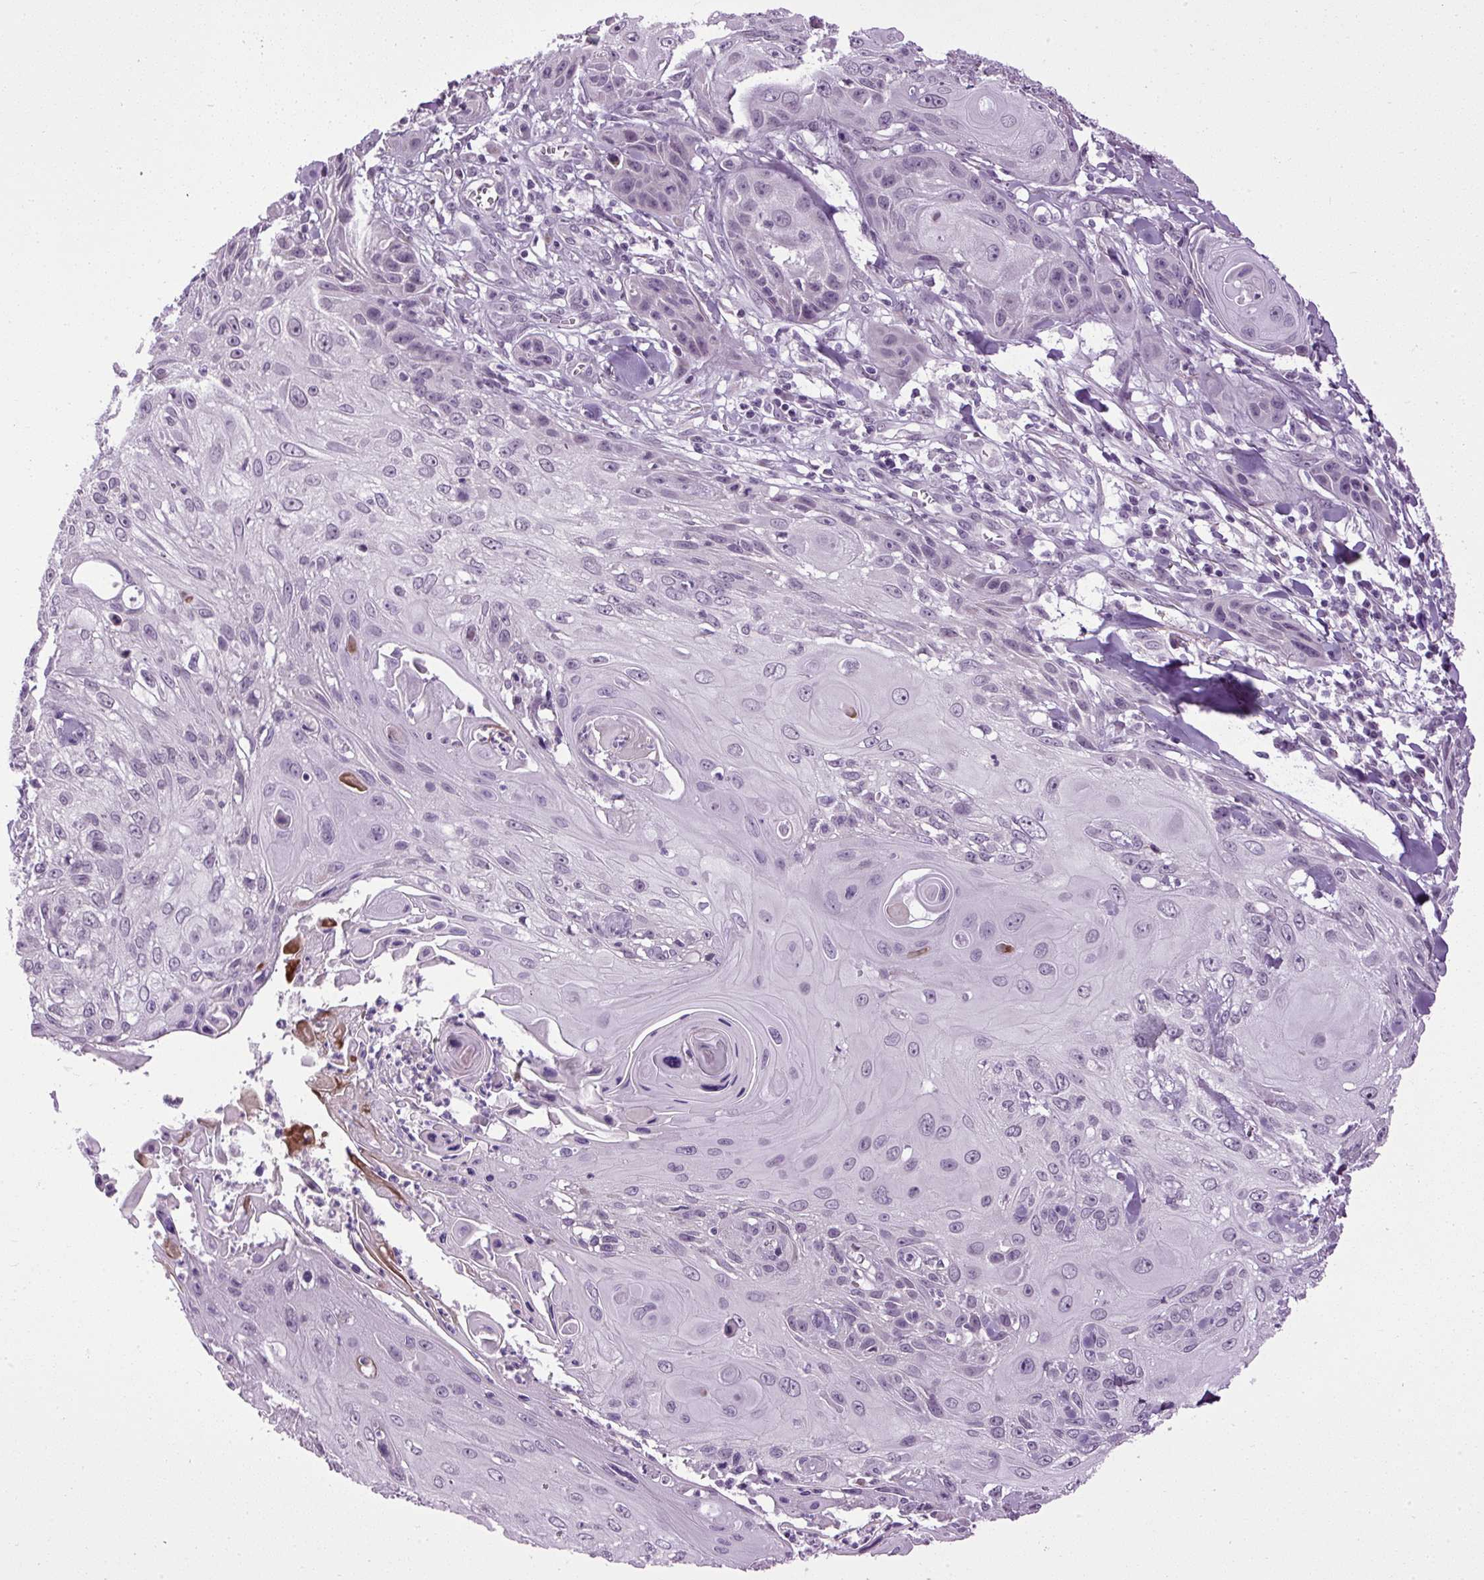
{"staining": {"intensity": "weak", "quantity": "<25%", "location": "nuclear"}, "tissue": "skin cancer", "cell_type": "Tumor cells", "image_type": "cancer", "snomed": [{"axis": "morphology", "description": "Squamous cell carcinoma, NOS"}, {"axis": "topography", "description": "Skin"}, {"axis": "topography", "description": "Vulva"}], "caption": "DAB (3,3'-diaminobenzidine) immunohistochemical staining of human squamous cell carcinoma (skin) displays no significant staining in tumor cells.", "gene": "A1CF", "patient": {"sex": "female", "age": 83}}